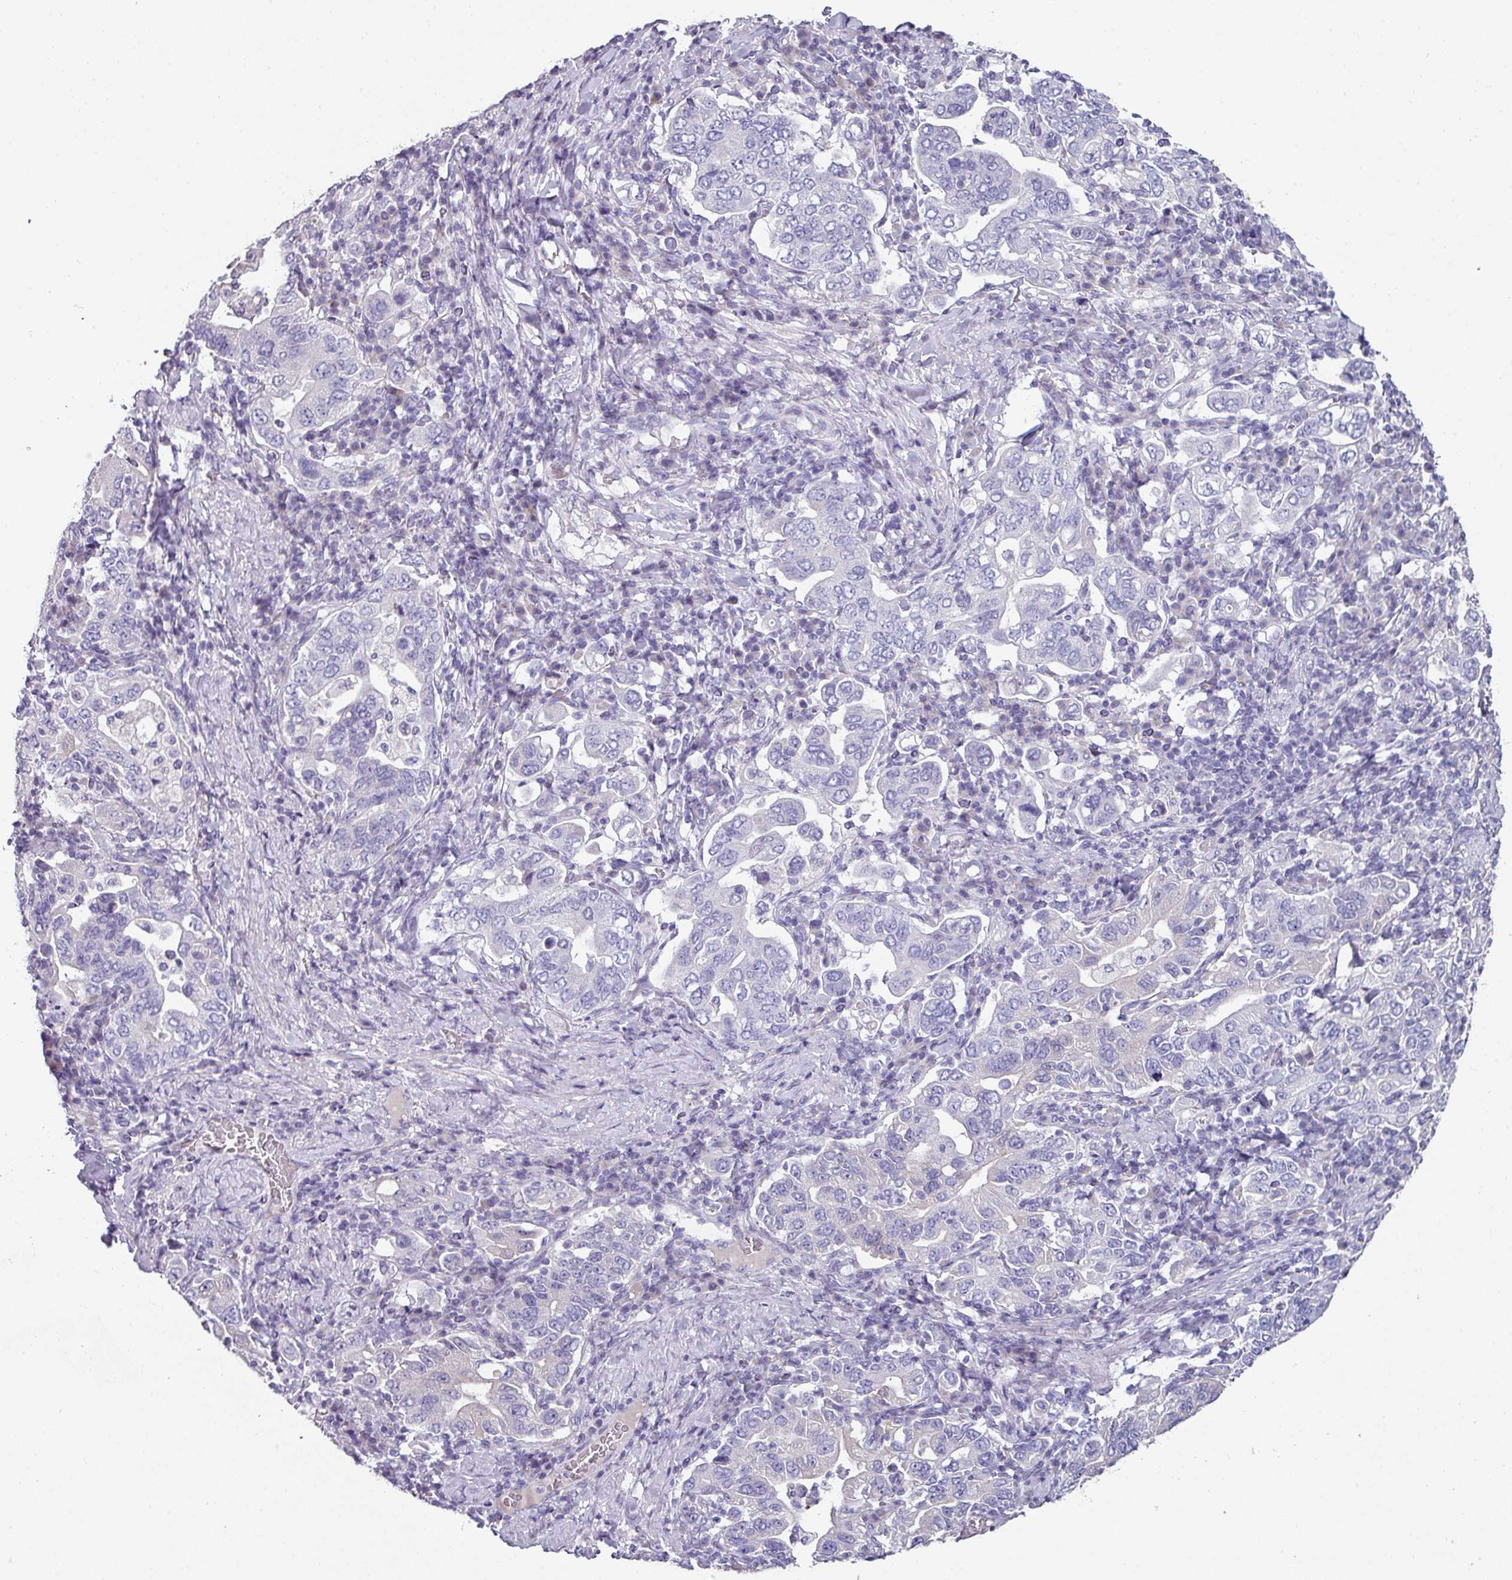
{"staining": {"intensity": "negative", "quantity": "none", "location": "none"}, "tissue": "stomach cancer", "cell_type": "Tumor cells", "image_type": "cancer", "snomed": [{"axis": "morphology", "description": "Adenocarcinoma, NOS"}, {"axis": "topography", "description": "Stomach, upper"}, {"axis": "topography", "description": "Stomach"}], "caption": "There is no significant staining in tumor cells of stomach cancer.", "gene": "DEFB115", "patient": {"sex": "male", "age": 62}}